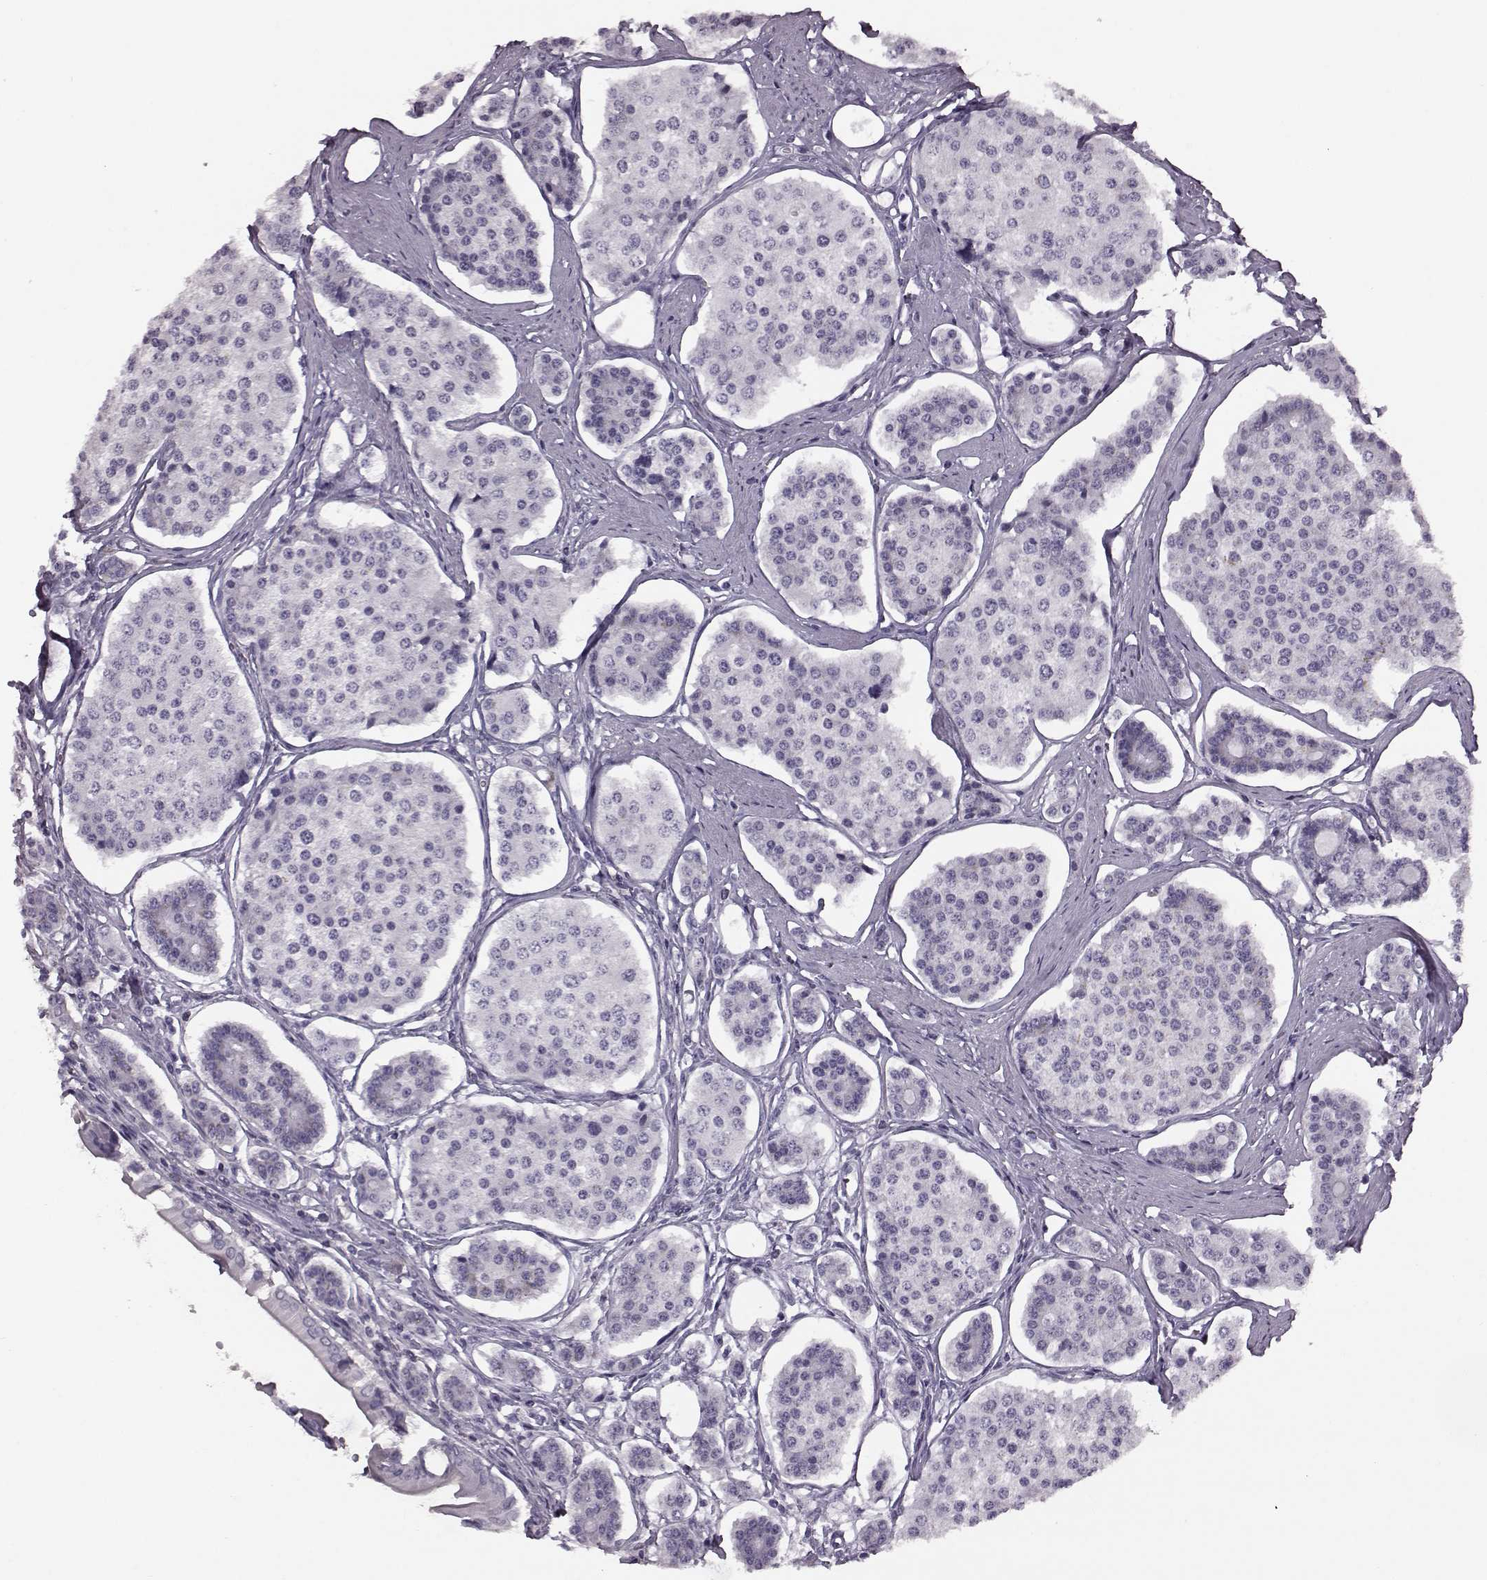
{"staining": {"intensity": "negative", "quantity": "none", "location": "none"}, "tissue": "carcinoid", "cell_type": "Tumor cells", "image_type": "cancer", "snomed": [{"axis": "morphology", "description": "Carcinoid, malignant, NOS"}, {"axis": "topography", "description": "Small intestine"}], "caption": "The image exhibits no staining of tumor cells in carcinoid.", "gene": "JSRP1", "patient": {"sex": "female", "age": 65}}